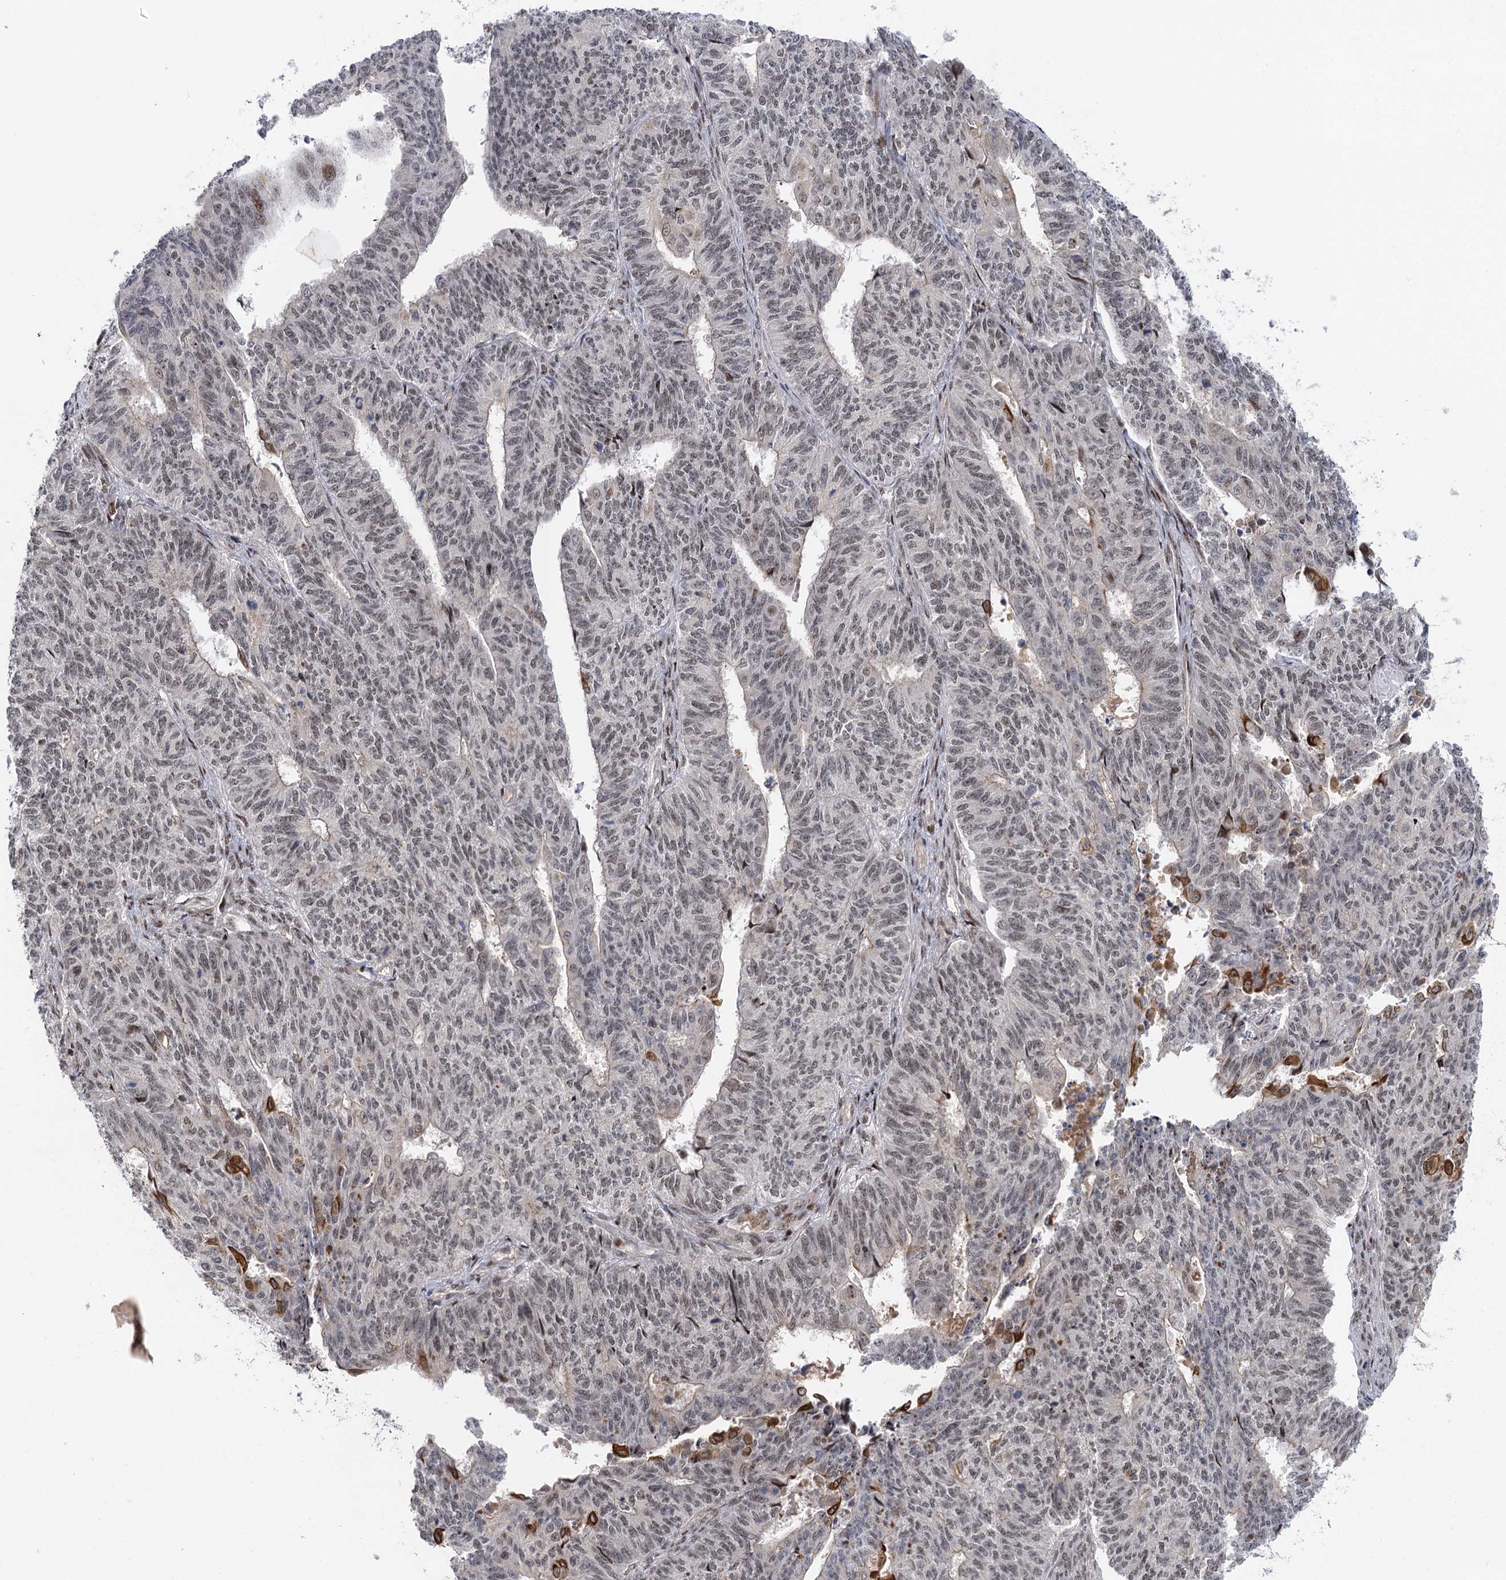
{"staining": {"intensity": "moderate", "quantity": "<25%", "location": "cytoplasmic/membranous,nuclear"}, "tissue": "endometrial cancer", "cell_type": "Tumor cells", "image_type": "cancer", "snomed": [{"axis": "morphology", "description": "Adenocarcinoma, NOS"}, {"axis": "topography", "description": "Endometrium"}], "caption": "High-power microscopy captured an IHC micrograph of adenocarcinoma (endometrial), revealing moderate cytoplasmic/membranous and nuclear staining in approximately <25% of tumor cells. The staining was performed using DAB to visualize the protein expression in brown, while the nuclei were stained in blue with hematoxylin (Magnification: 20x).", "gene": "IL11RA", "patient": {"sex": "female", "age": 32}}